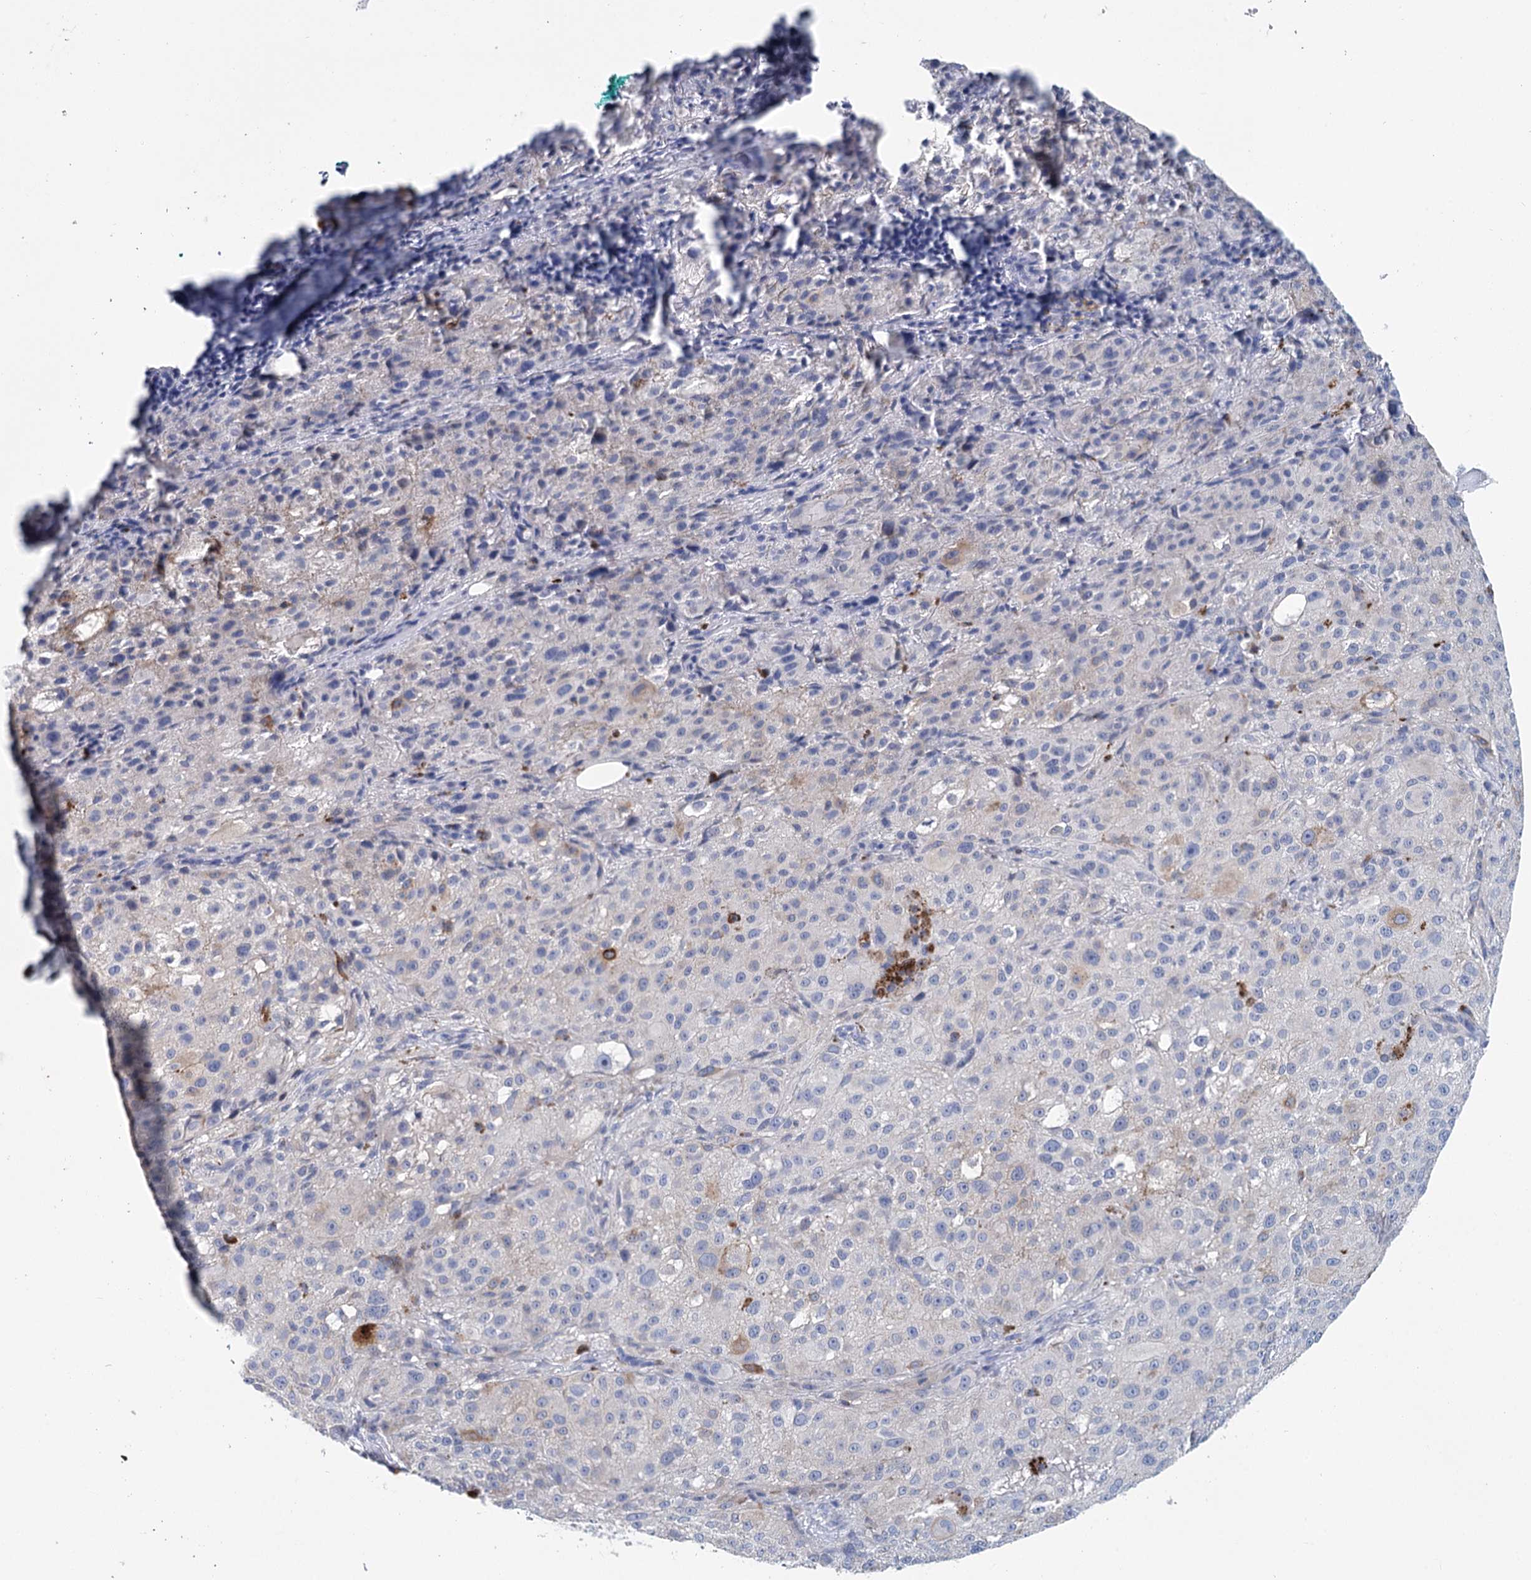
{"staining": {"intensity": "negative", "quantity": "none", "location": "none"}, "tissue": "melanoma", "cell_type": "Tumor cells", "image_type": "cancer", "snomed": [{"axis": "morphology", "description": "Necrosis, NOS"}, {"axis": "morphology", "description": "Malignant melanoma, NOS"}, {"axis": "topography", "description": "Skin"}], "caption": "DAB (3,3'-diaminobenzidine) immunohistochemical staining of human malignant melanoma exhibits no significant positivity in tumor cells.", "gene": "METTL7B", "patient": {"sex": "female", "age": 87}}